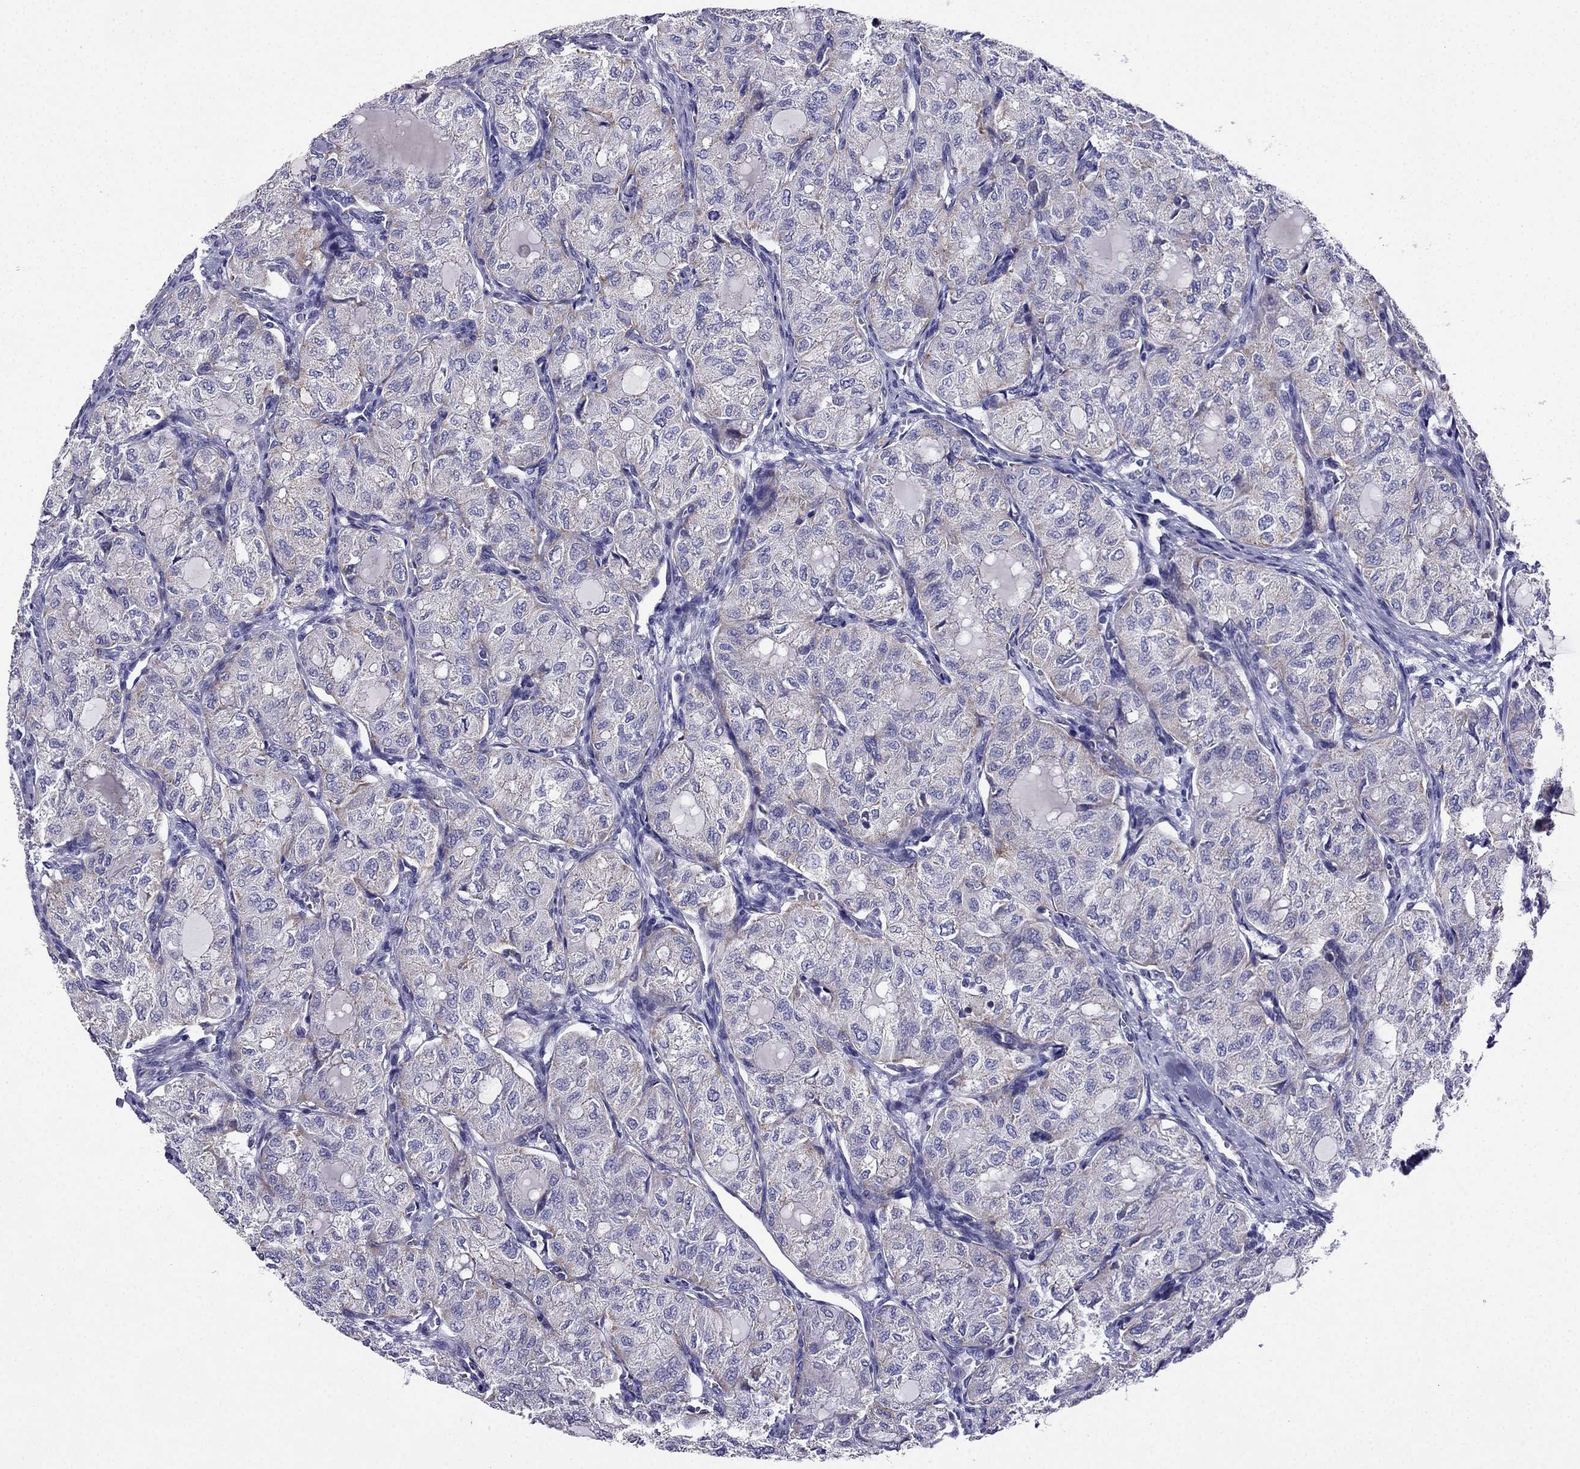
{"staining": {"intensity": "negative", "quantity": "none", "location": "none"}, "tissue": "thyroid cancer", "cell_type": "Tumor cells", "image_type": "cancer", "snomed": [{"axis": "morphology", "description": "Follicular adenoma carcinoma, NOS"}, {"axis": "topography", "description": "Thyroid gland"}], "caption": "Tumor cells show no significant staining in thyroid cancer.", "gene": "KIF5A", "patient": {"sex": "male", "age": 75}}